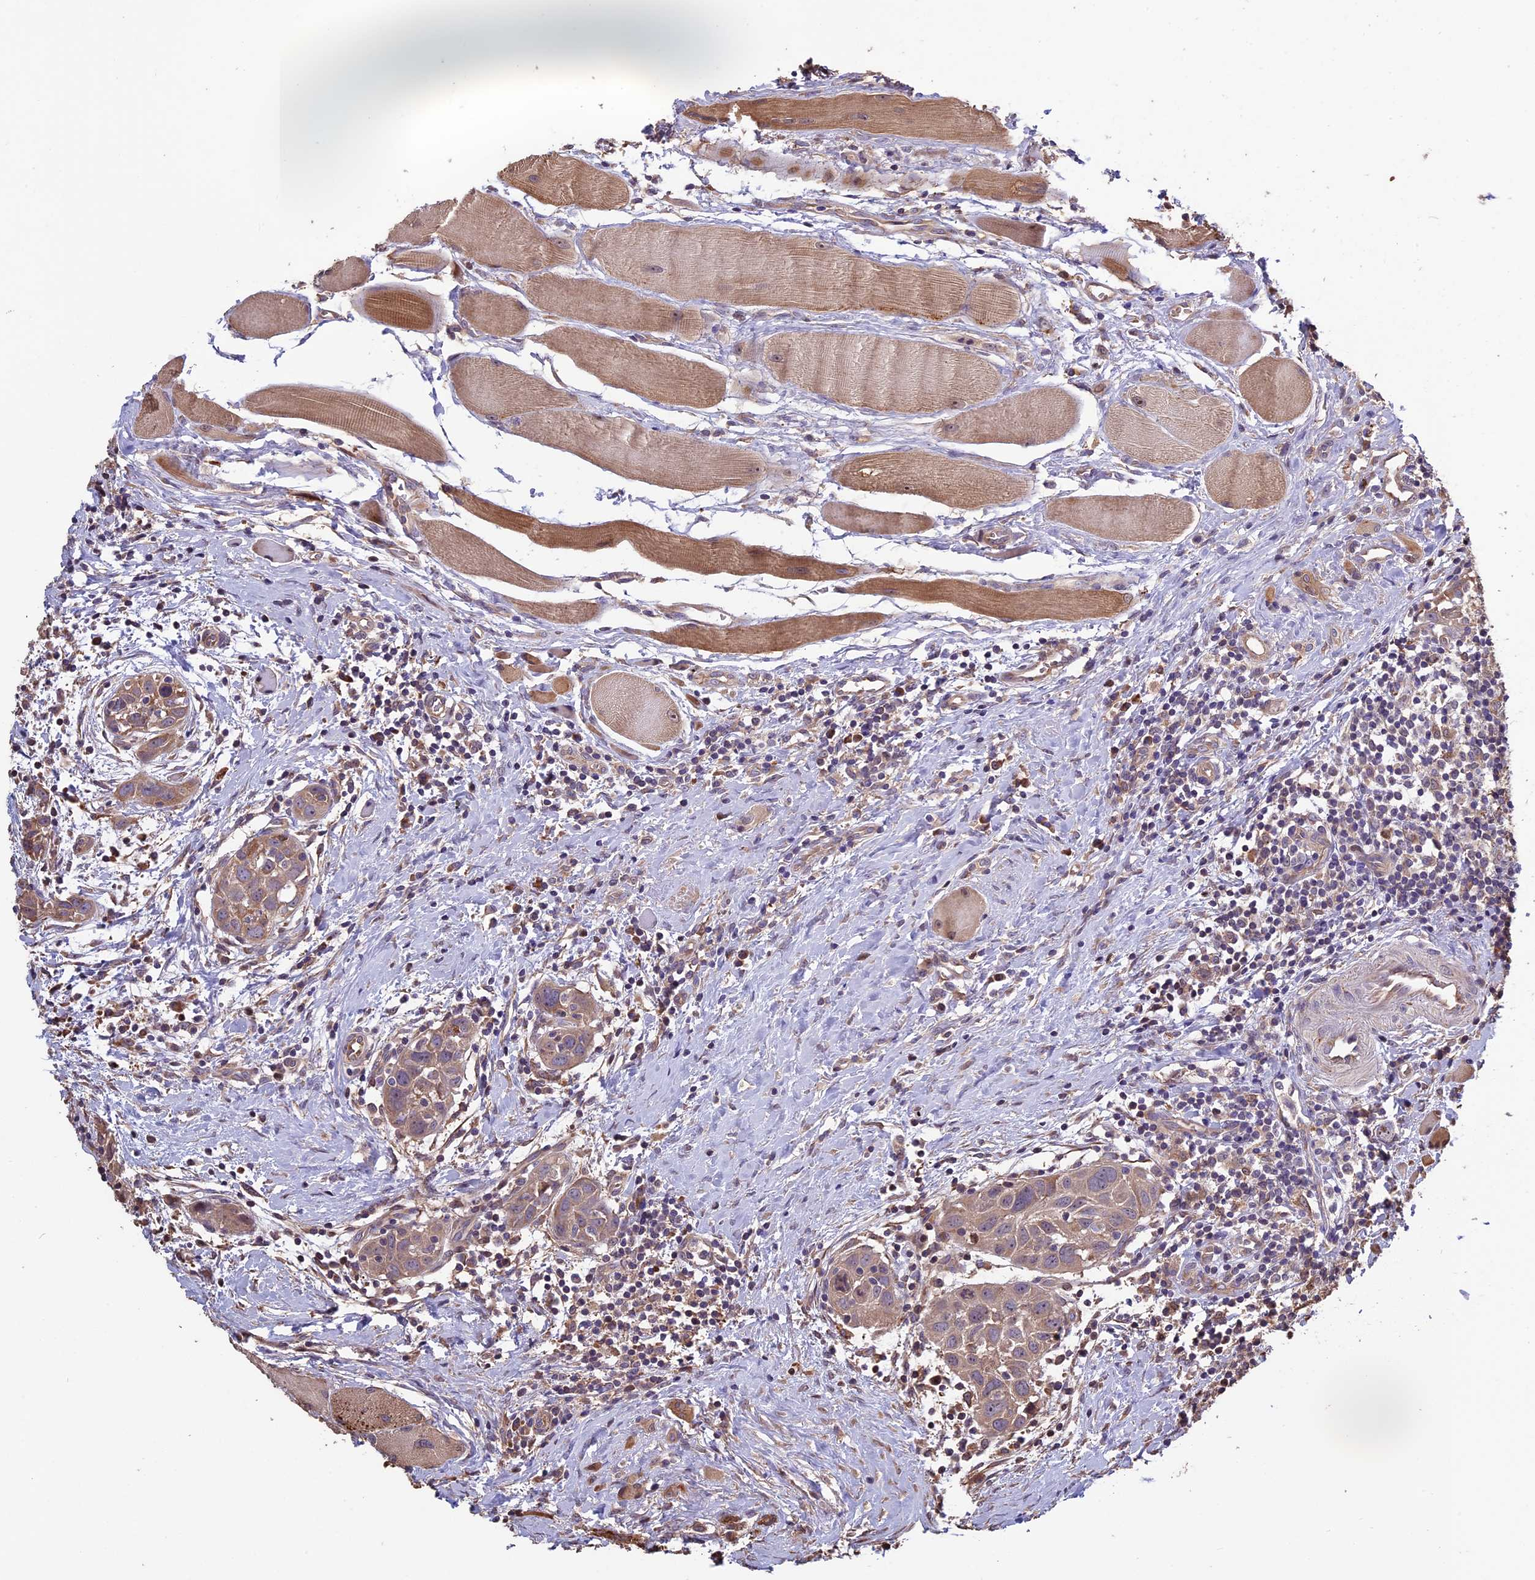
{"staining": {"intensity": "weak", "quantity": ">75%", "location": "cytoplasmic/membranous"}, "tissue": "head and neck cancer", "cell_type": "Tumor cells", "image_type": "cancer", "snomed": [{"axis": "morphology", "description": "Squamous cell carcinoma, NOS"}, {"axis": "topography", "description": "Oral tissue"}, {"axis": "topography", "description": "Head-Neck"}], "caption": "A brown stain highlights weak cytoplasmic/membranous expression of a protein in human head and neck squamous cell carcinoma tumor cells.", "gene": "VWA3A", "patient": {"sex": "female", "age": 50}}